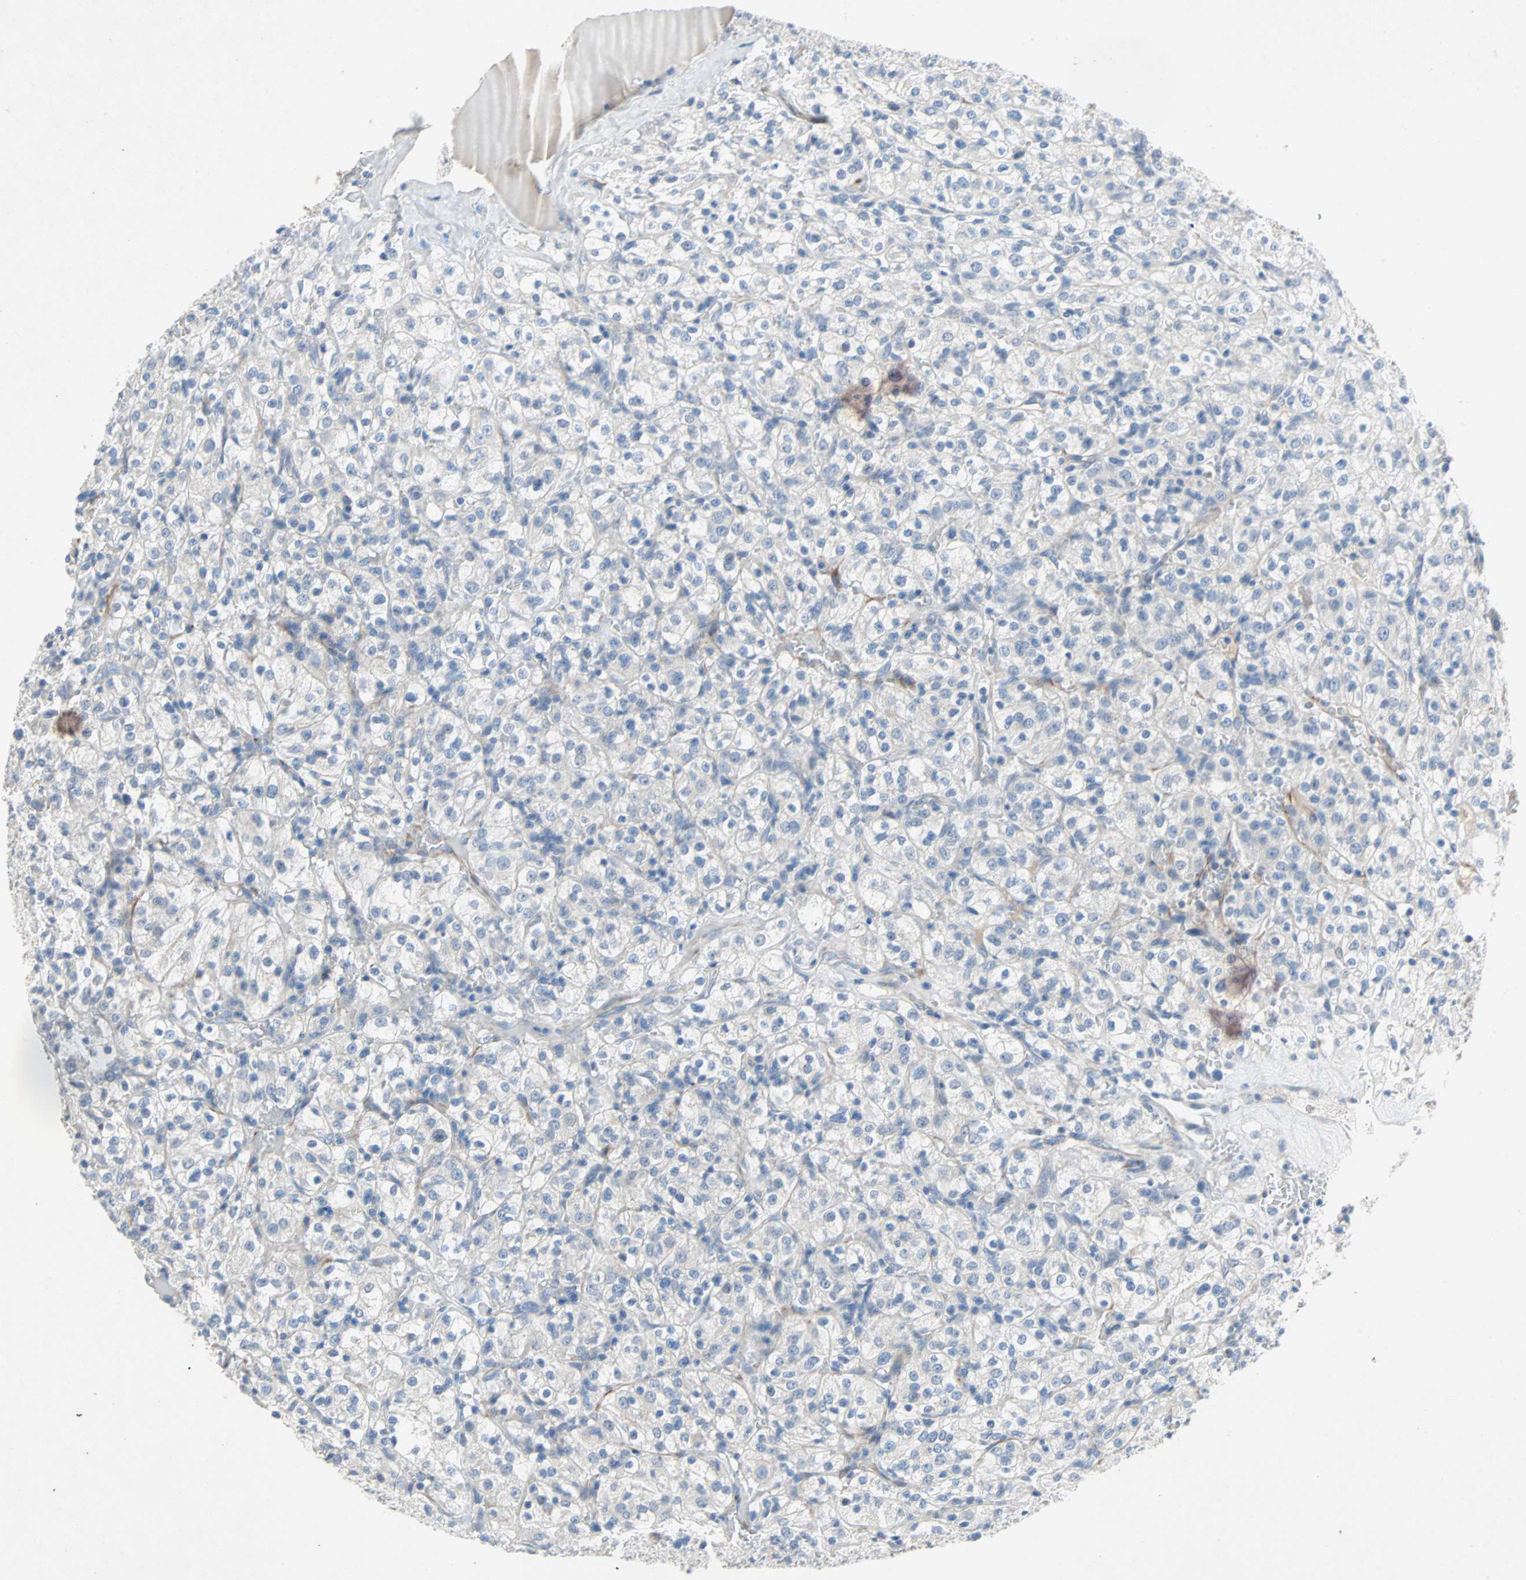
{"staining": {"intensity": "negative", "quantity": "none", "location": "none"}, "tissue": "renal cancer", "cell_type": "Tumor cells", "image_type": "cancer", "snomed": [{"axis": "morphology", "description": "Normal tissue, NOS"}, {"axis": "morphology", "description": "Adenocarcinoma, NOS"}, {"axis": "topography", "description": "Kidney"}], "caption": "This is an immunohistochemistry (IHC) image of renal cancer (adenocarcinoma). There is no staining in tumor cells.", "gene": "PCDHB2", "patient": {"sex": "female", "age": 72}}